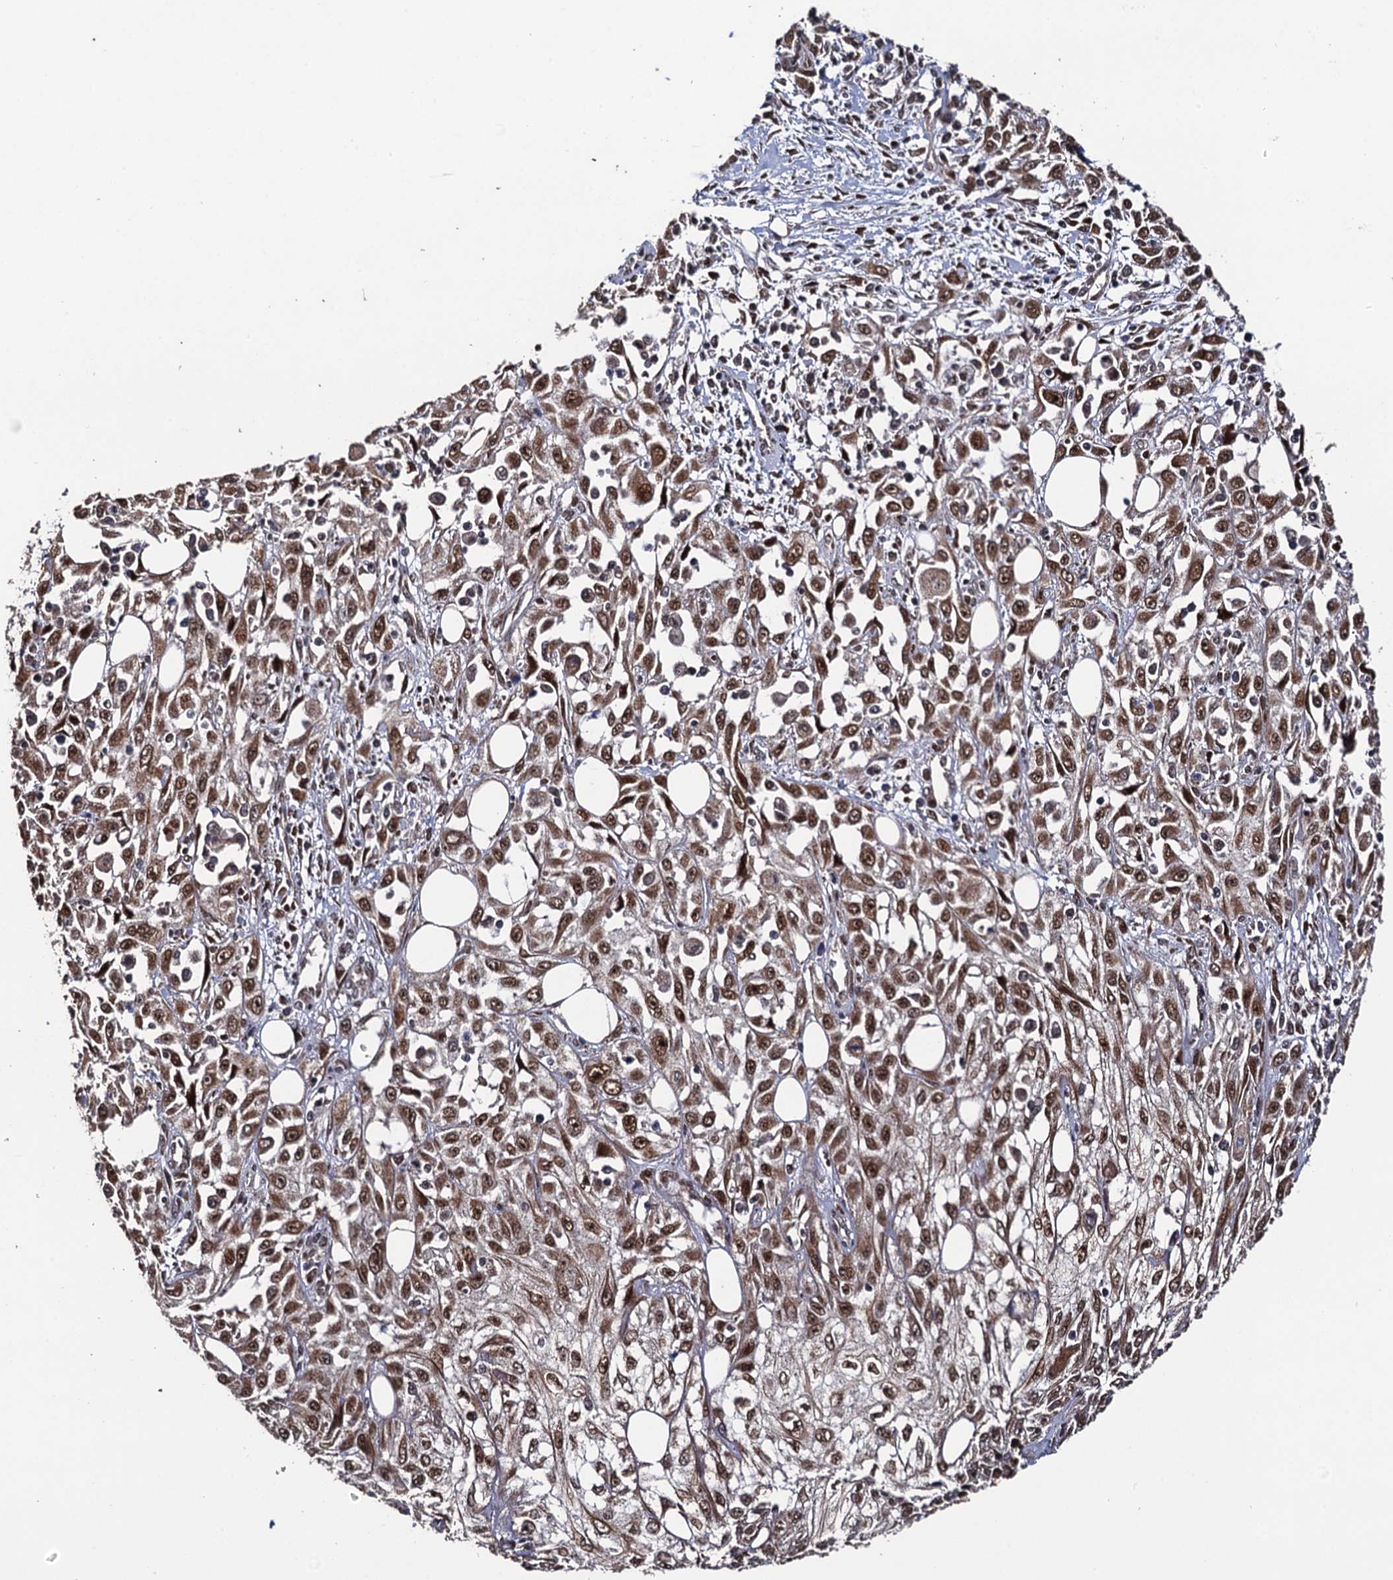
{"staining": {"intensity": "moderate", "quantity": ">75%", "location": "nuclear"}, "tissue": "skin cancer", "cell_type": "Tumor cells", "image_type": "cancer", "snomed": [{"axis": "morphology", "description": "Squamous cell carcinoma, NOS"}, {"axis": "morphology", "description": "Squamous cell carcinoma, metastatic, NOS"}, {"axis": "topography", "description": "Skin"}, {"axis": "topography", "description": "Lymph node"}], "caption": "Tumor cells exhibit medium levels of moderate nuclear expression in about >75% of cells in skin metastatic squamous cell carcinoma. The staining was performed using DAB to visualize the protein expression in brown, while the nuclei were stained in blue with hematoxylin (Magnification: 20x).", "gene": "LRRC63", "patient": {"sex": "male", "age": 75}}